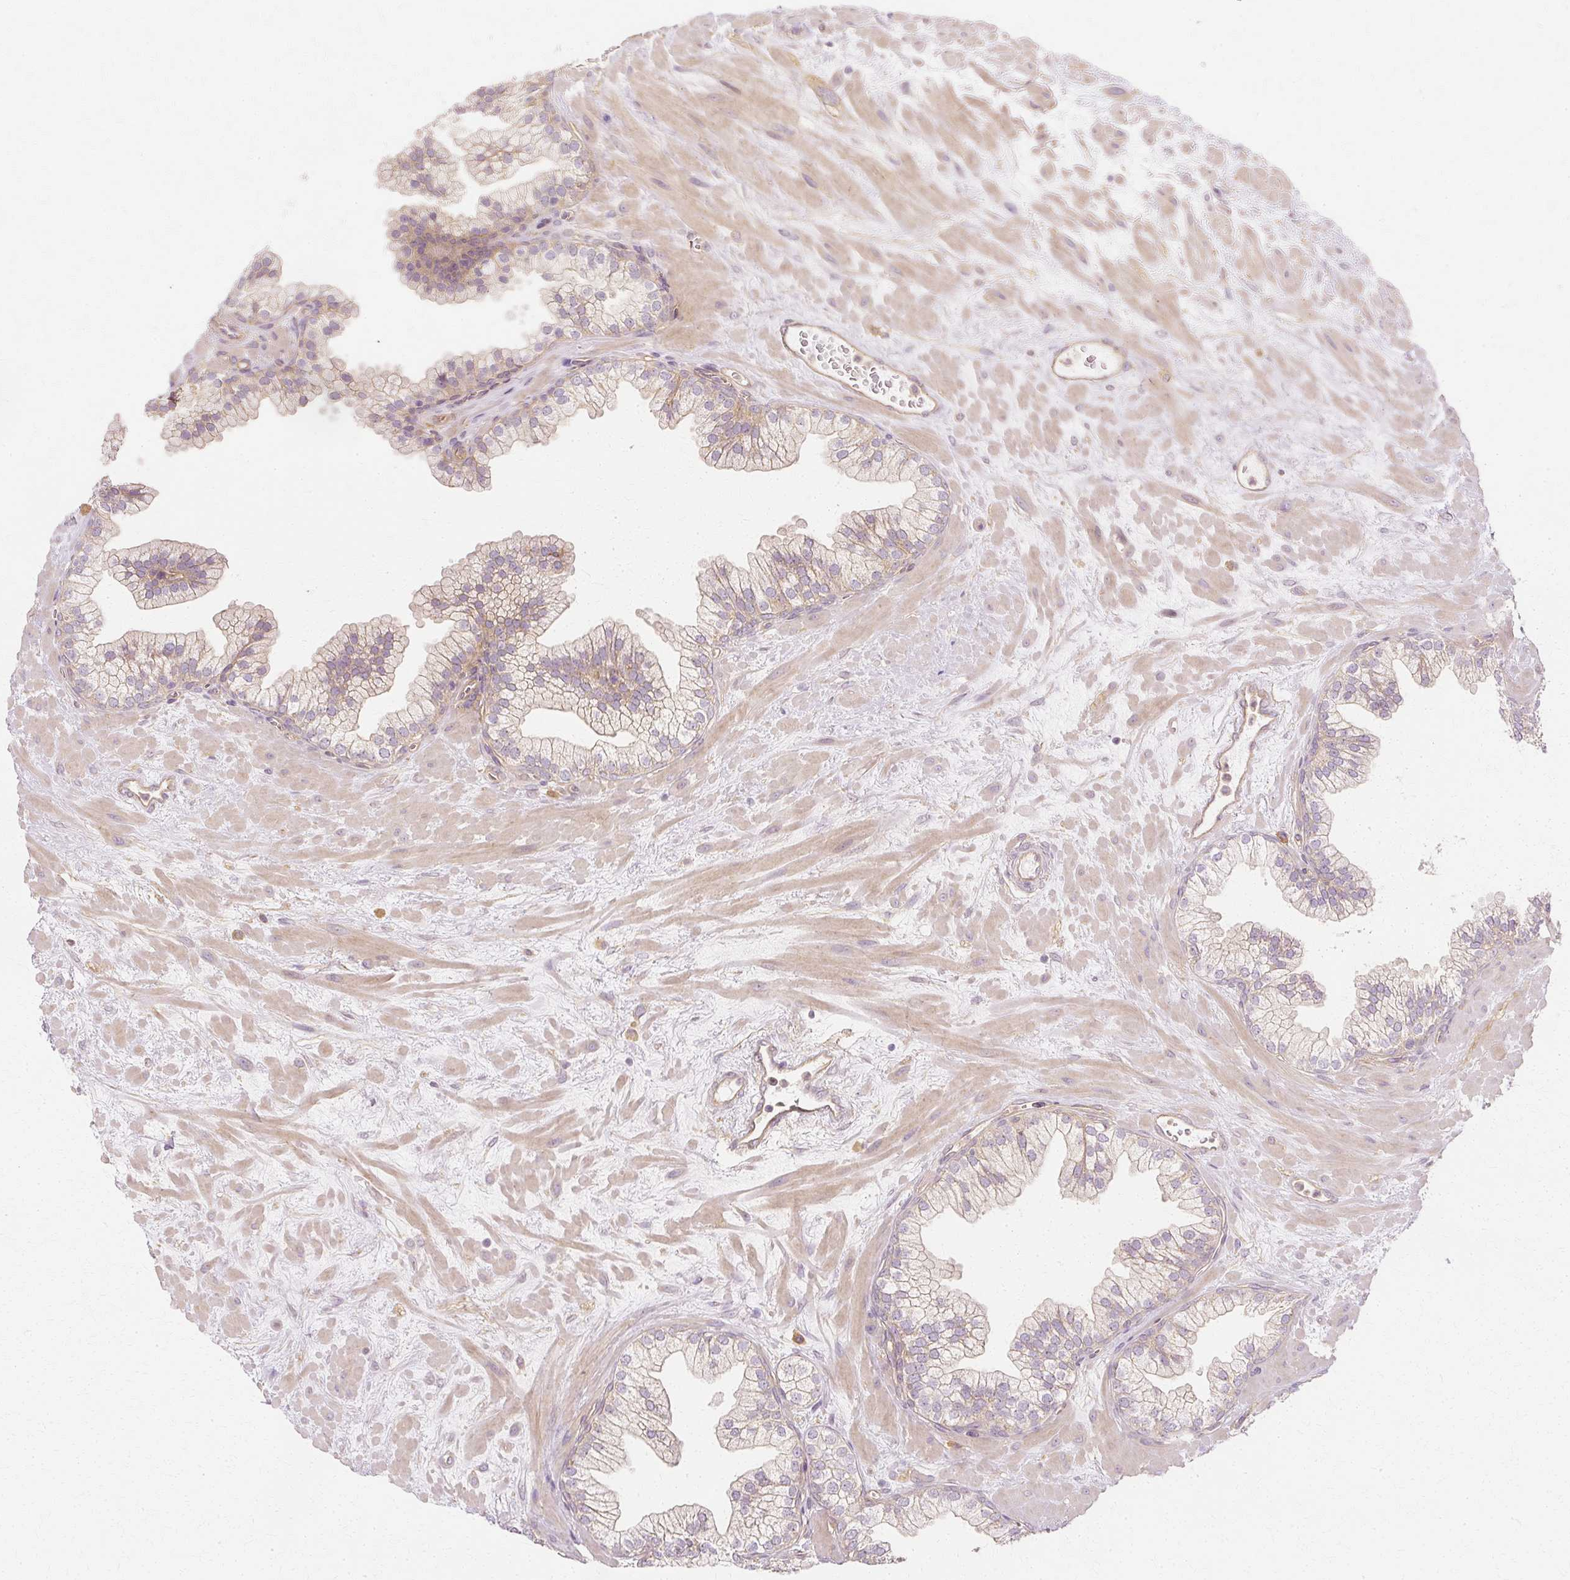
{"staining": {"intensity": "moderate", "quantity": "<25%", "location": "cytoplasmic/membranous"}, "tissue": "prostate", "cell_type": "Glandular cells", "image_type": "normal", "snomed": [{"axis": "morphology", "description": "Normal tissue, NOS"}, {"axis": "topography", "description": "Prostate"}, {"axis": "topography", "description": "Peripheral nerve tissue"}], "caption": "Immunohistochemical staining of benign prostate reveals moderate cytoplasmic/membranous protein positivity in about <25% of glandular cells. (Brightfield microscopy of DAB IHC at high magnification).", "gene": "GNAQ", "patient": {"sex": "male", "age": 61}}